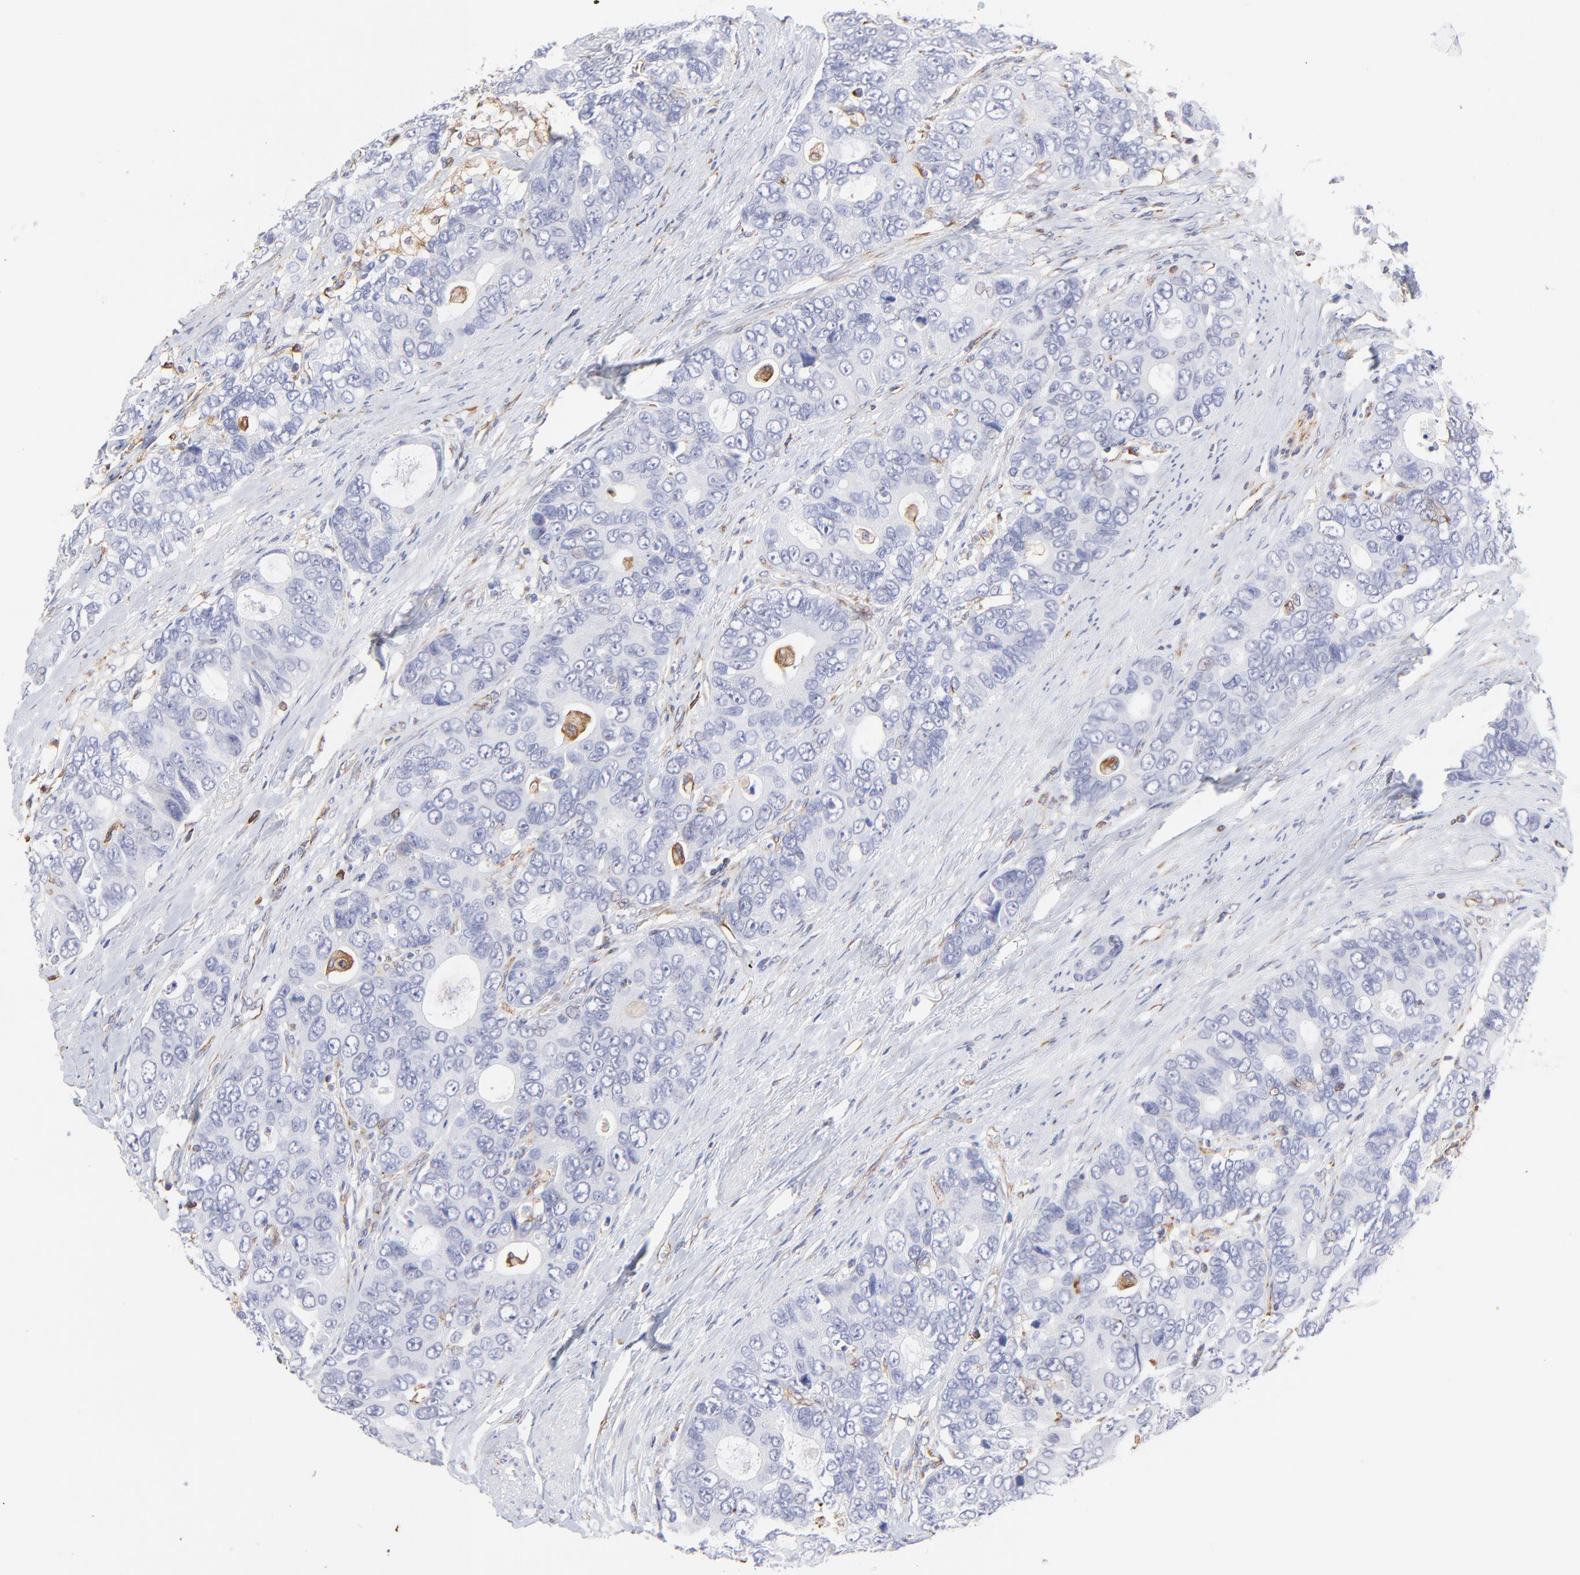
{"staining": {"intensity": "moderate", "quantity": "<25%", "location": "cytoplasmic/membranous"}, "tissue": "colorectal cancer", "cell_type": "Tumor cells", "image_type": "cancer", "snomed": [{"axis": "morphology", "description": "Adenocarcinoma, NOS"}, {"axis": "topography", "description": "Rectum"}], "caption": "Brown immunohistochemical staining in colorectal cancer (adenocarcinoma) demonstrates moderate cytoplasmic/membranous staining in approximately <25% of tumor cells.", "gene": "COX8C", "patient": {"sex": "female", "age": 67}}